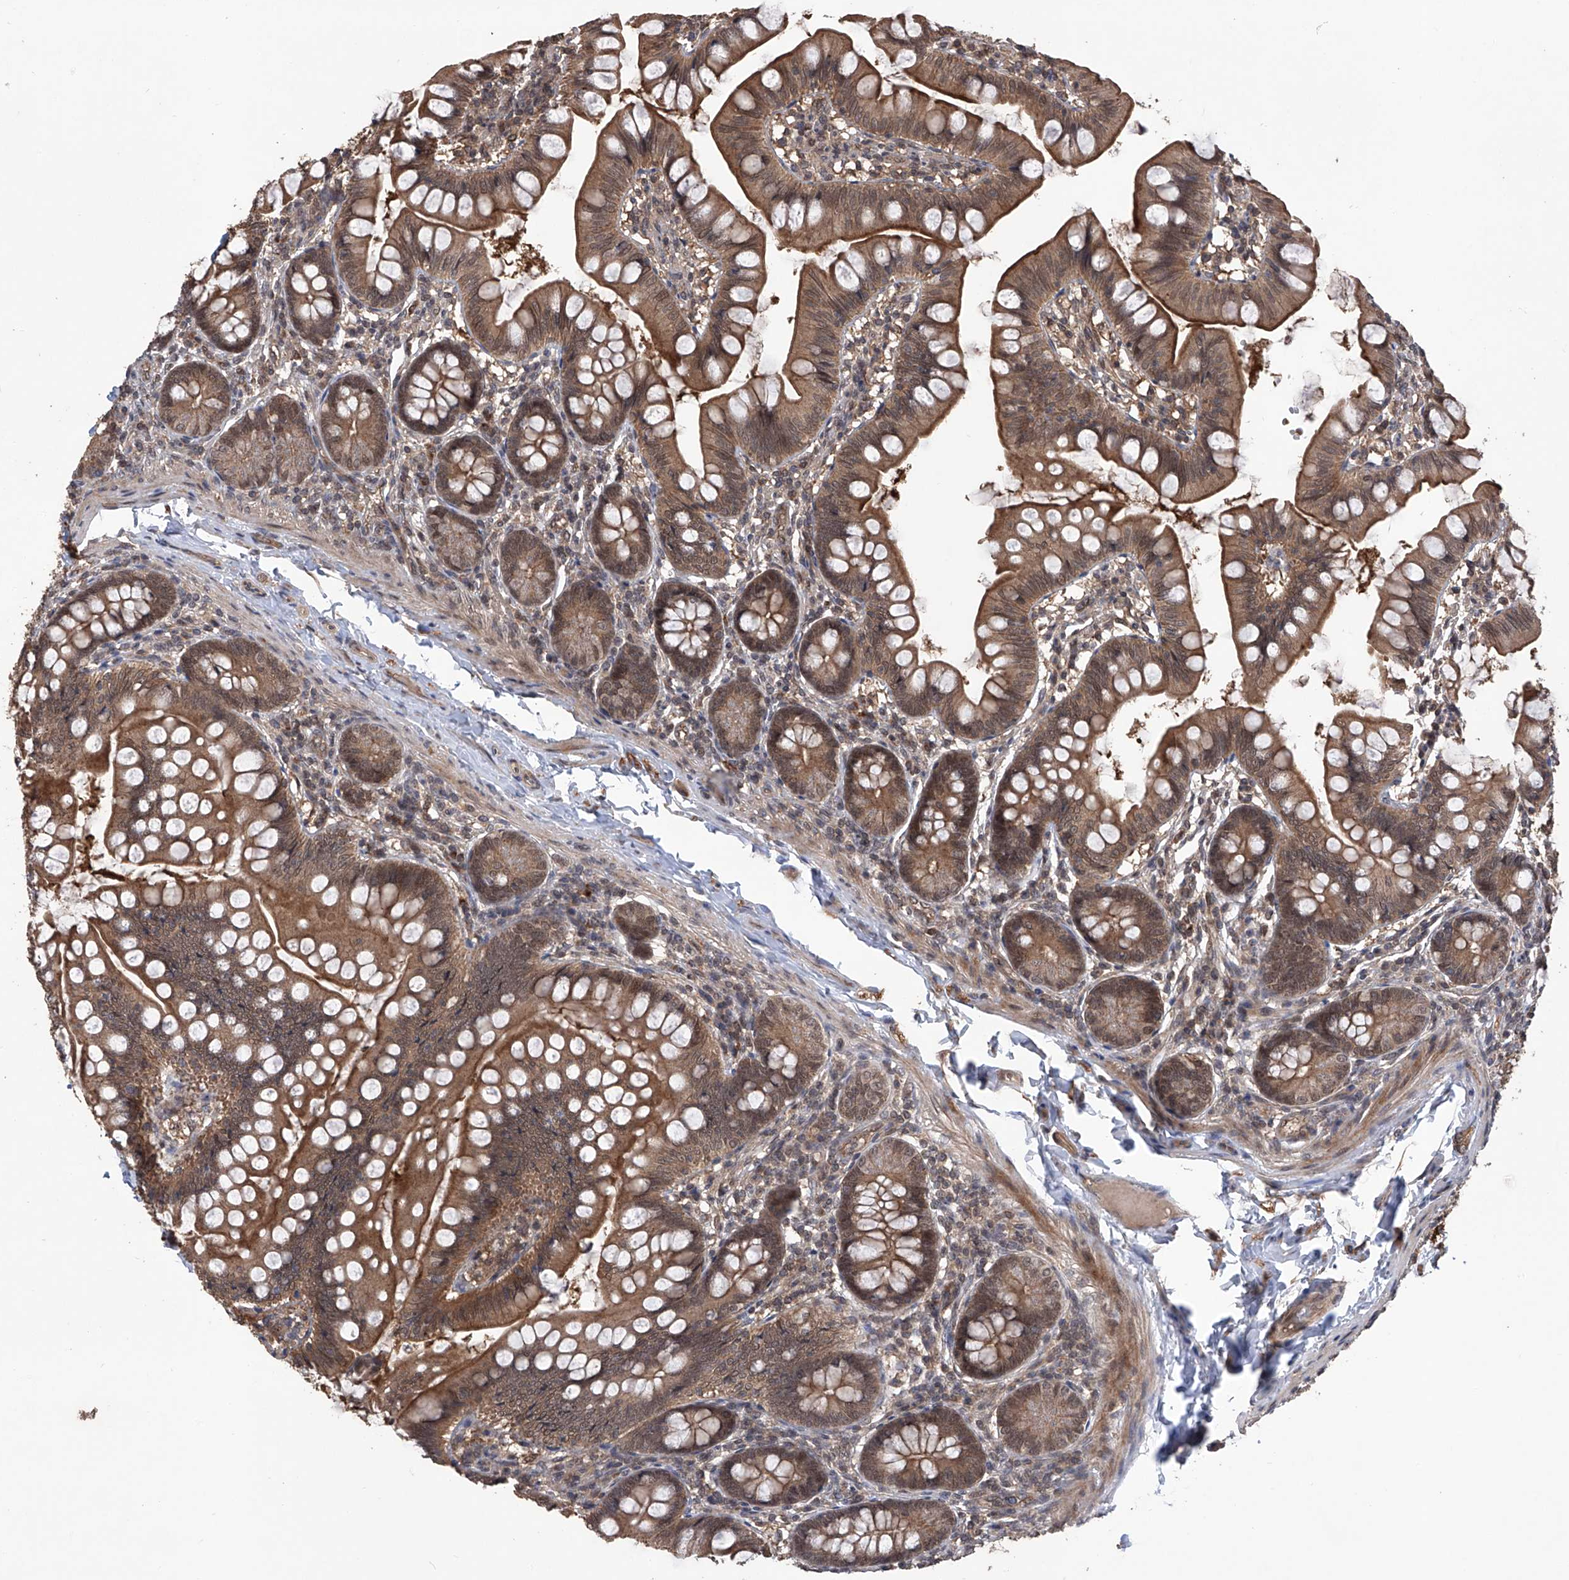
{"staining": {"intensity": "moderate", "quantity": ">75%", "location": "cytoplasmic/membranous,nuclear"}, "tissue": "small intestine", "cell_type": "Glandular cells", "image_type": "normal", "snomed": [{"axis": "morphology", "description": "Normal tissue, NOS"}, {"axis": "topography", "description": "Small intestine"}], "caption": "Protein staining demonstrates moderate cytoplasmic/membranous,nuclear positivity in approximately >75% of glandular cells in benign small intestine.", "gene": "LYSMD4", "patient": {"sex": "male", "age": 7}}